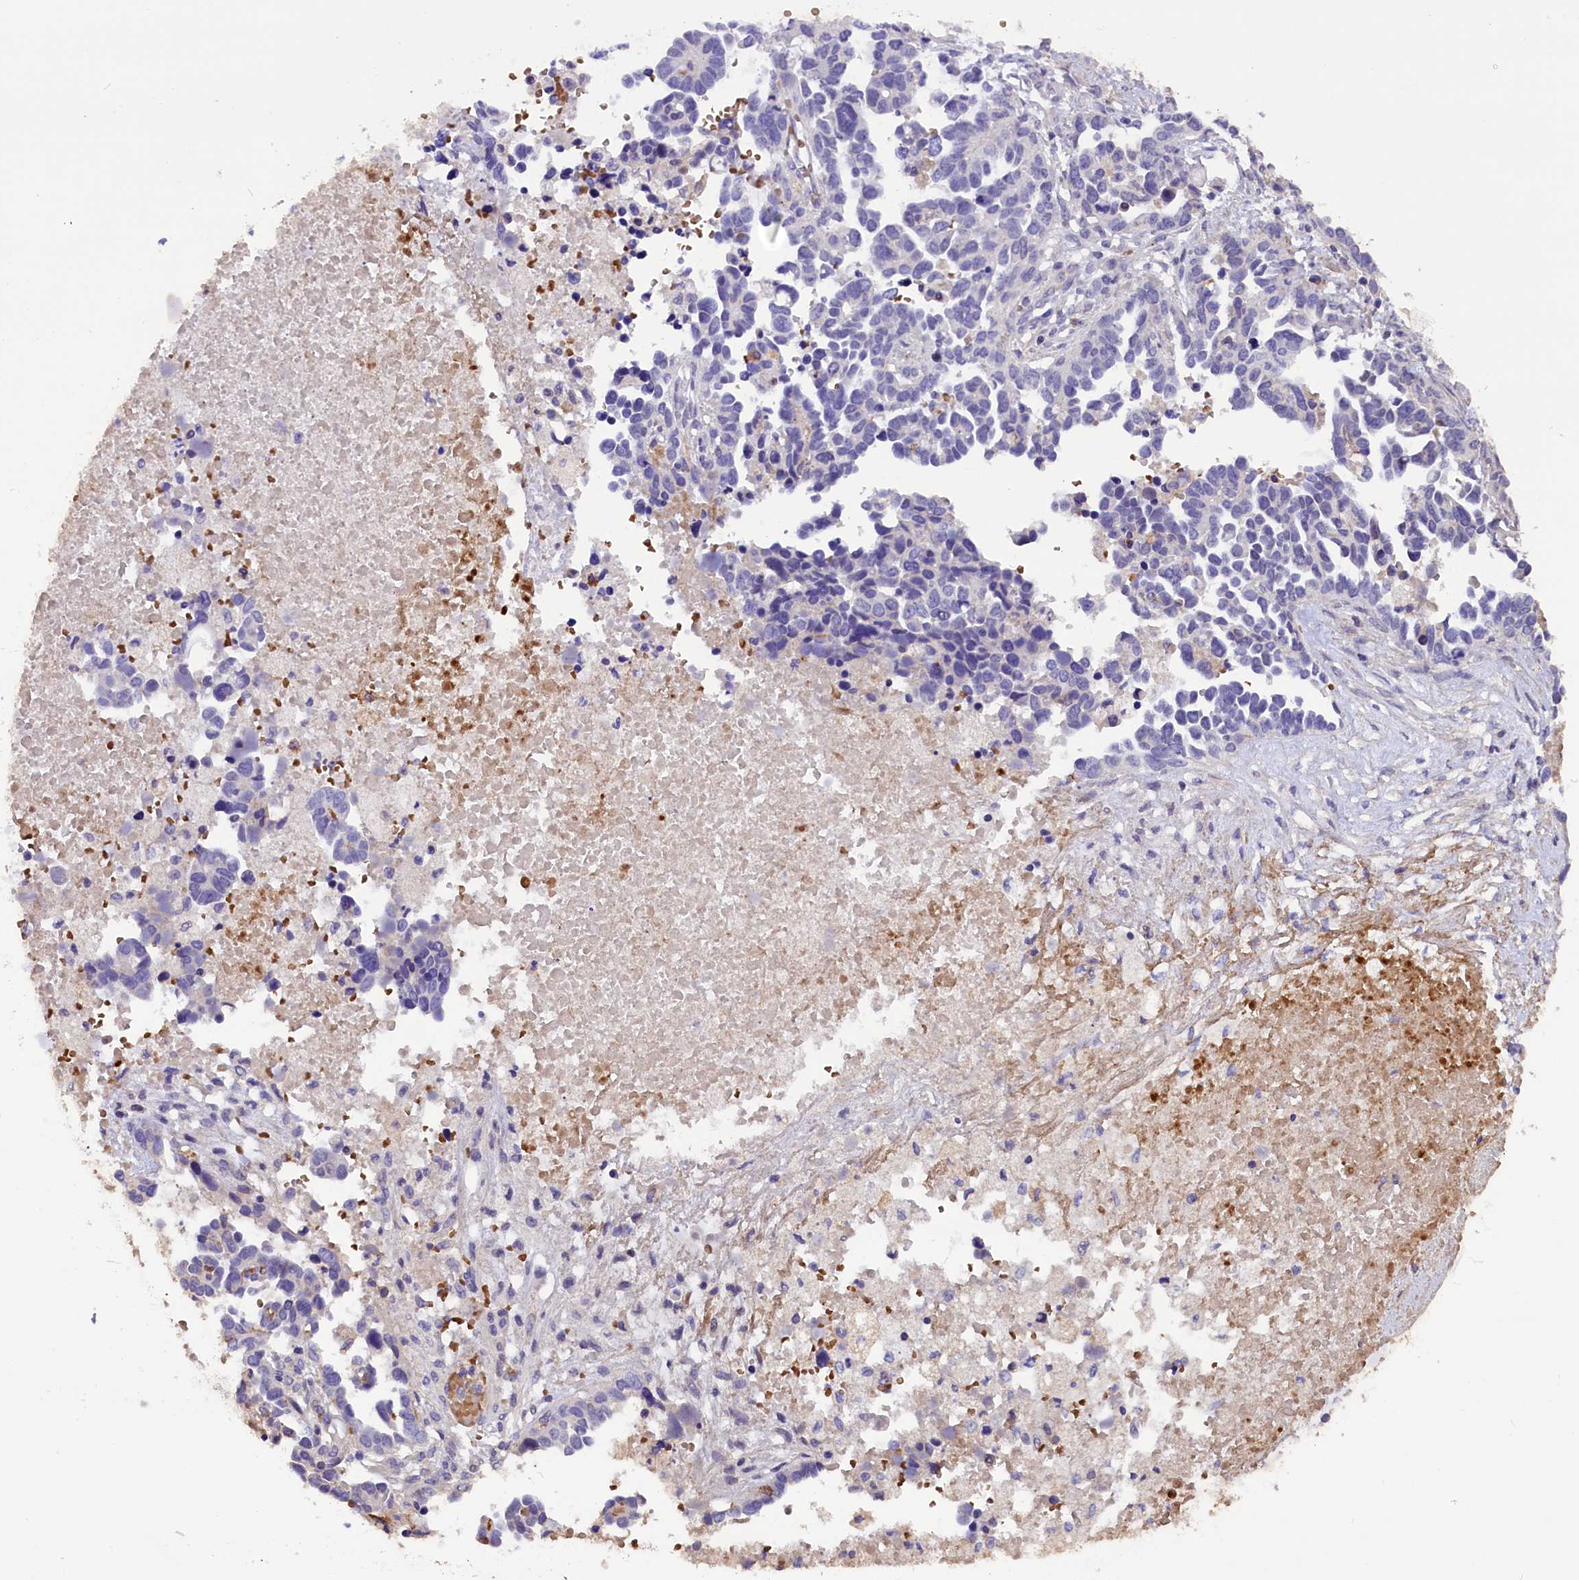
{"staining": {"intensity": "negative", "quantity": "none", "location": "none"}, "tissue": "ovarian cancer", "cell_type": "Tumor cells", "image_type": "cancer", "snomed": [{"axis": "morphology", "description": "Cystadenocarcinoma, serous, NOS"}, {"axis": "topography", "description": "Ovary"}], "caption": "Image shows no protein expression in tumor cells of ovarian cancer tissue.", "gene": "MEX3B", "patient": {"sex": "female", "age": 54}}